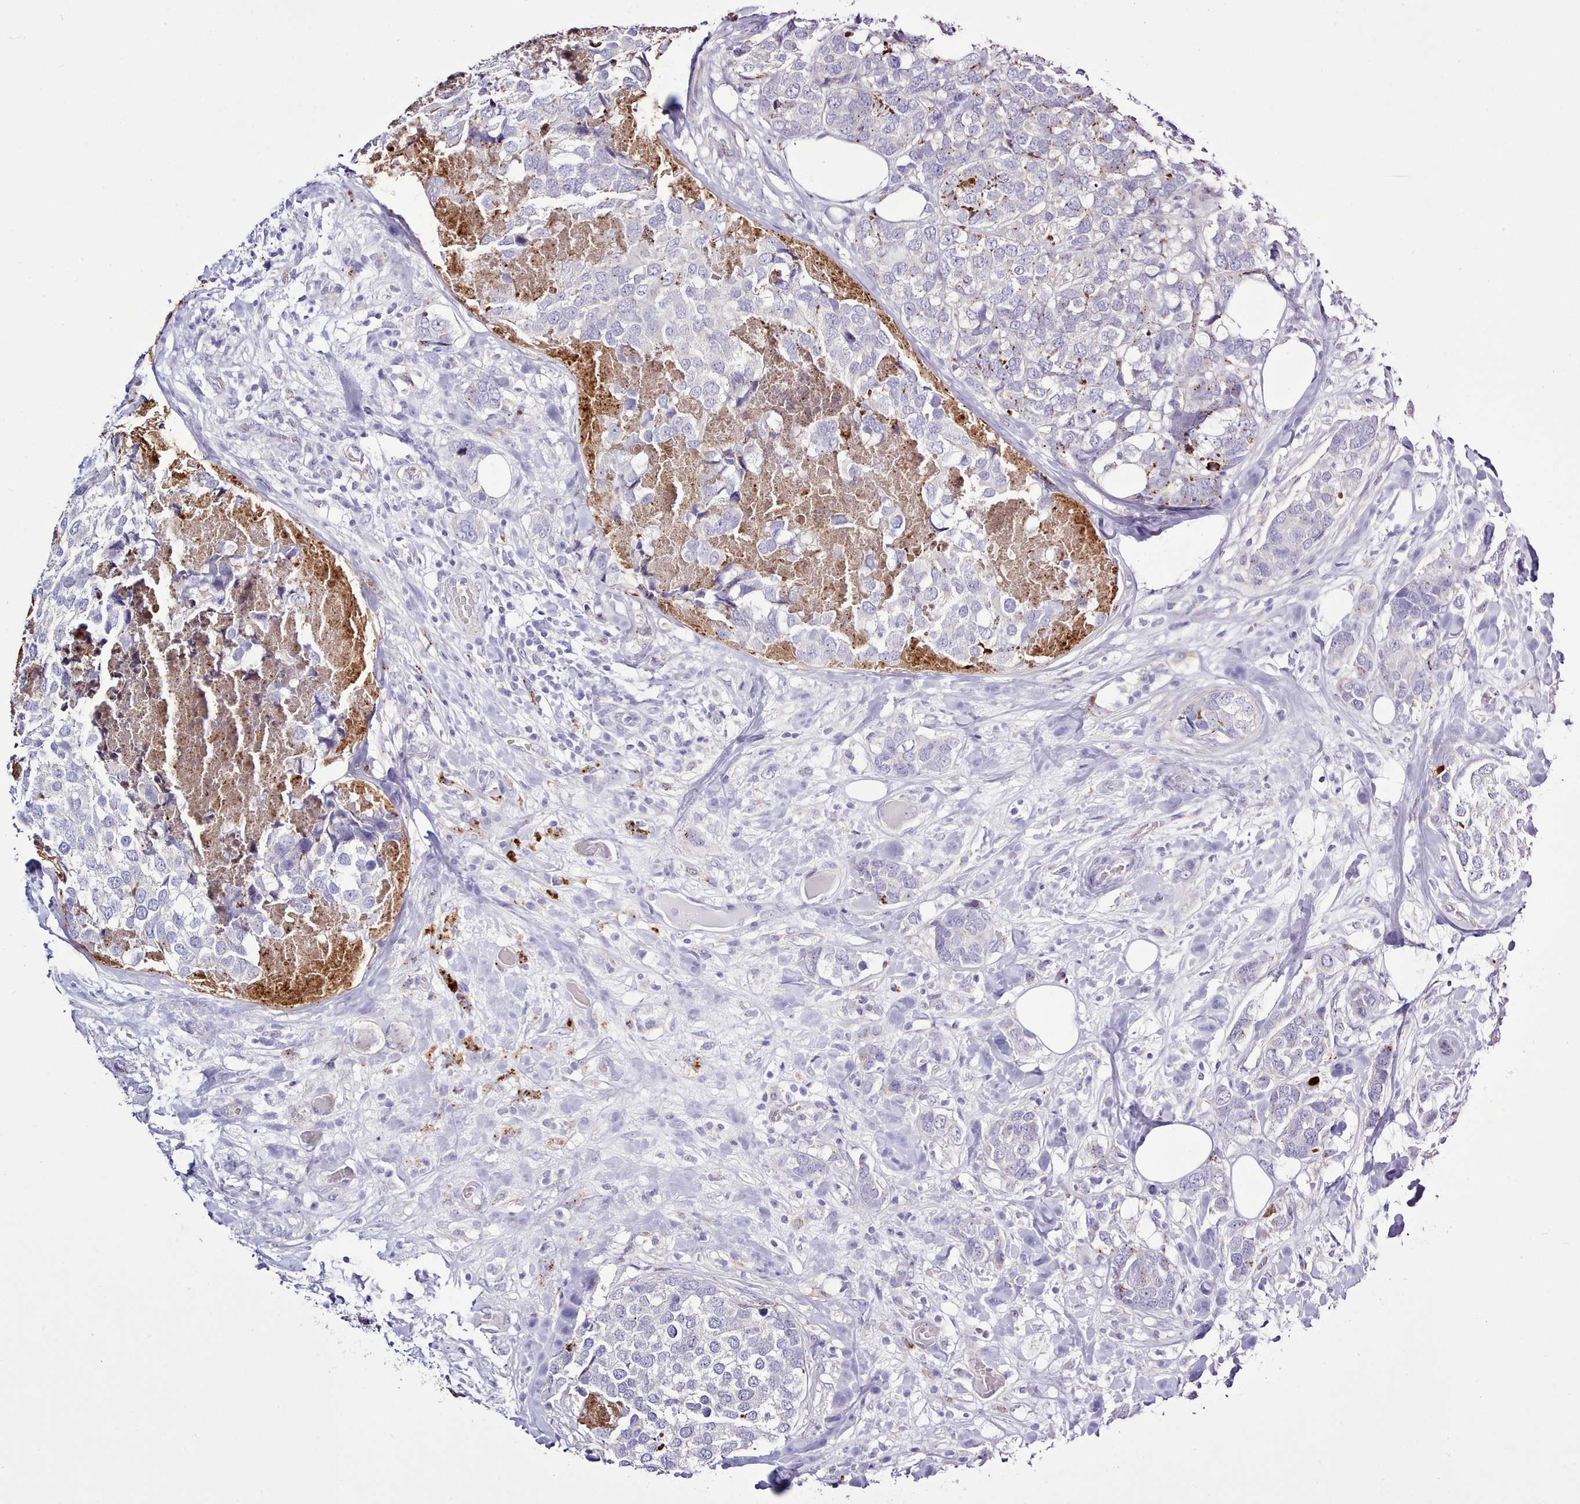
{"staining": {"intensity": "moderate", "quantity": "<25%", "location": "cytoplasmic/membranous"}, "tissue": "breast cancer", "cell_type": "Tumor cells", "image_type": "cancer", "snomed": [{"axis": "morphology", "description": "Lobular carcinoma"}, {"axis": "topography", "description": "Breast"}], "caption": "Breast cancer was stained to show a protein in brown. There is low levels of moderate cytoplasmic/membranous expression in approximately <25% of tumor cells.", "gene": "SRD5A1", "patient": {"sex": "female", "age": 59}}